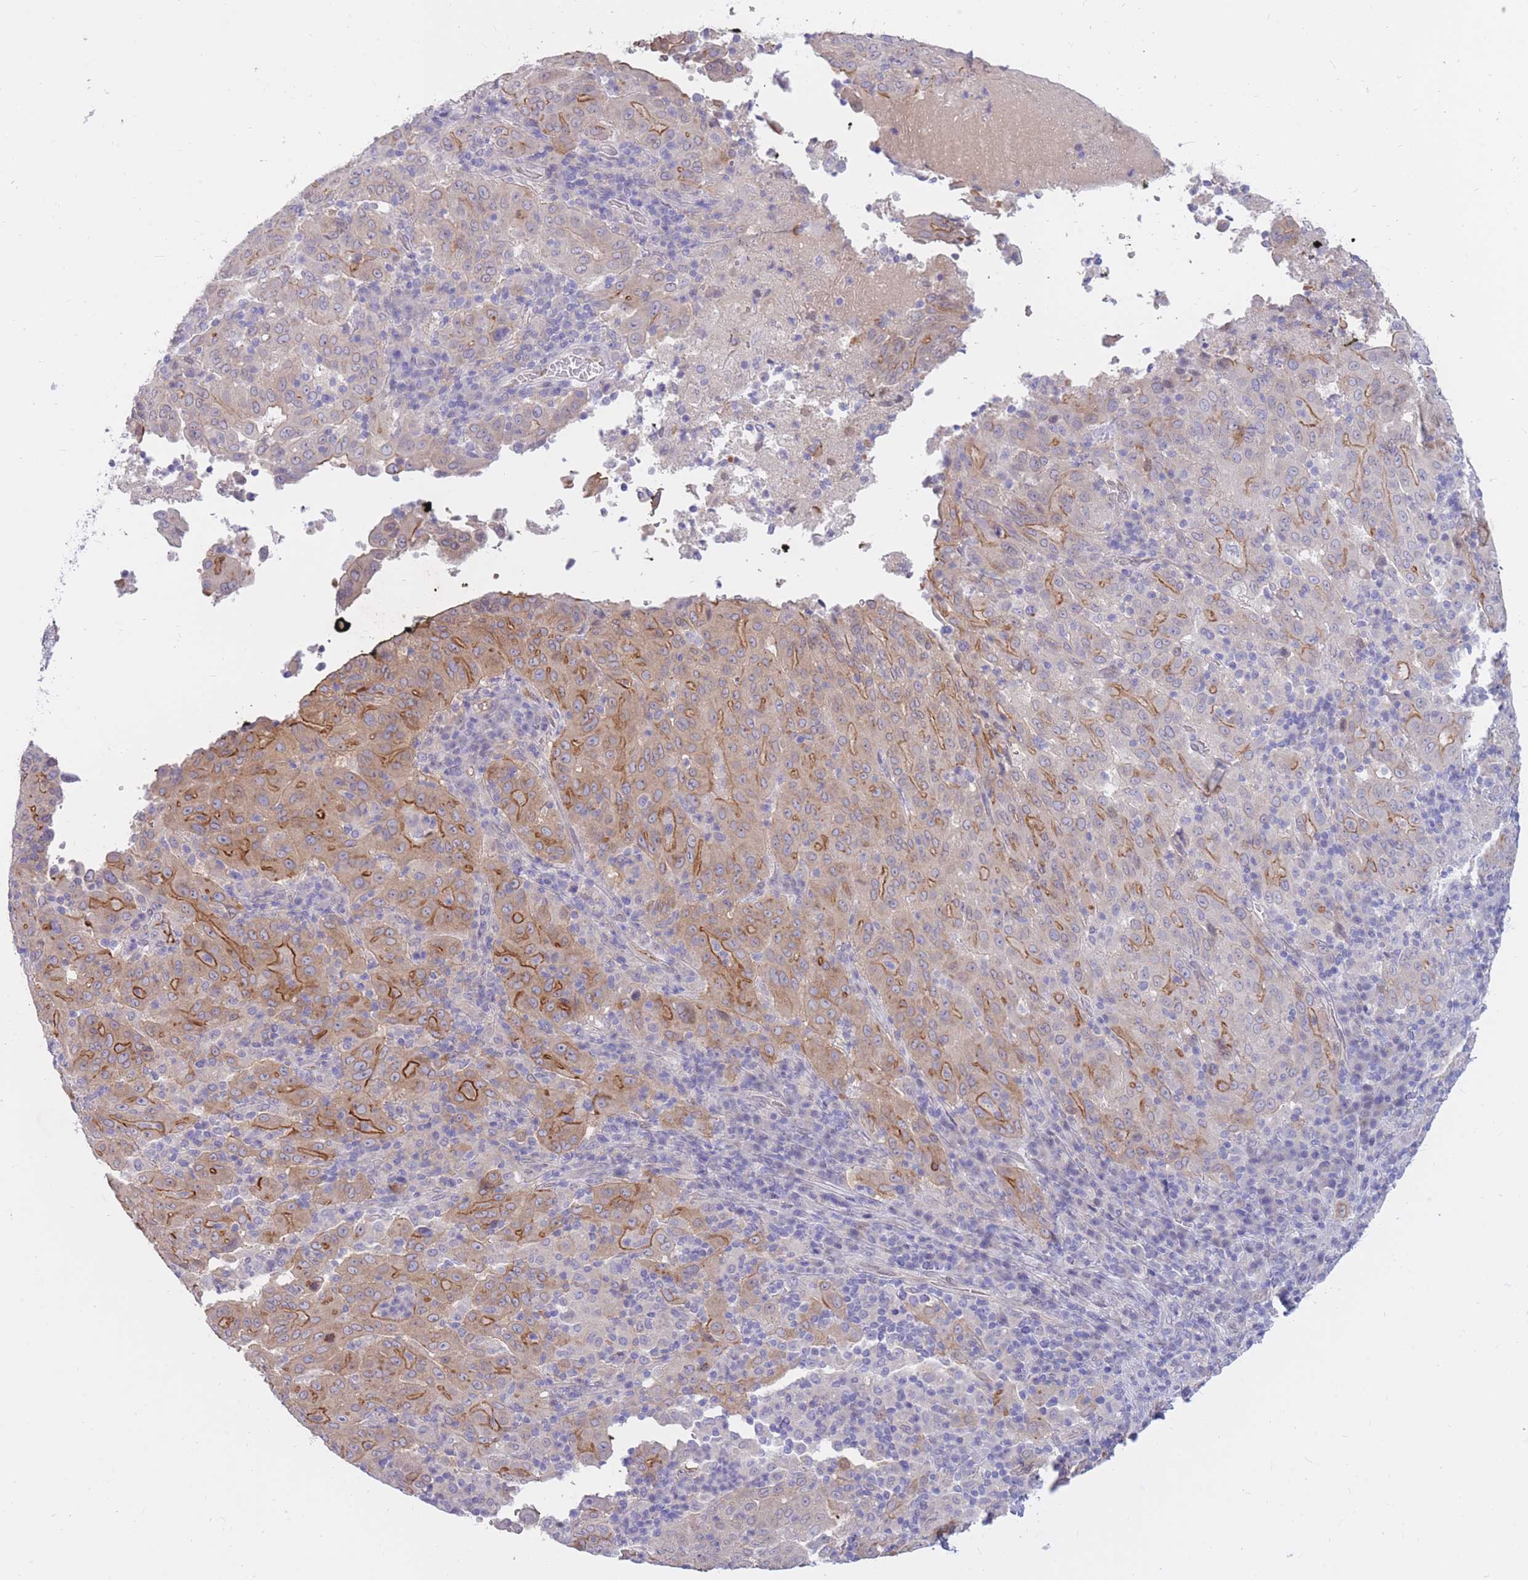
{"staining": {"intensity": "moderate", "quantity": "25%-75%", "location": "cytoplasmic/membranous"}, "tissue": "pancreatic cancer", "cell_type": "Tumor cells", "image_type": "cancer", "snomed": [{"axis": "morphology", "description": "Adenocarcinoma, NOS"}, {"axis": "topography", "description": "Pancreas"}], "caption": "Immunohistochemical staining of human adenocarcinoma (pancreatic) demonstrates moderate cytoplasmic/membranous protein staining in approximately 25%-75% of tumor cells.", "gene": "HOOK2", "patient": {"sex": "male", "age": 63}}